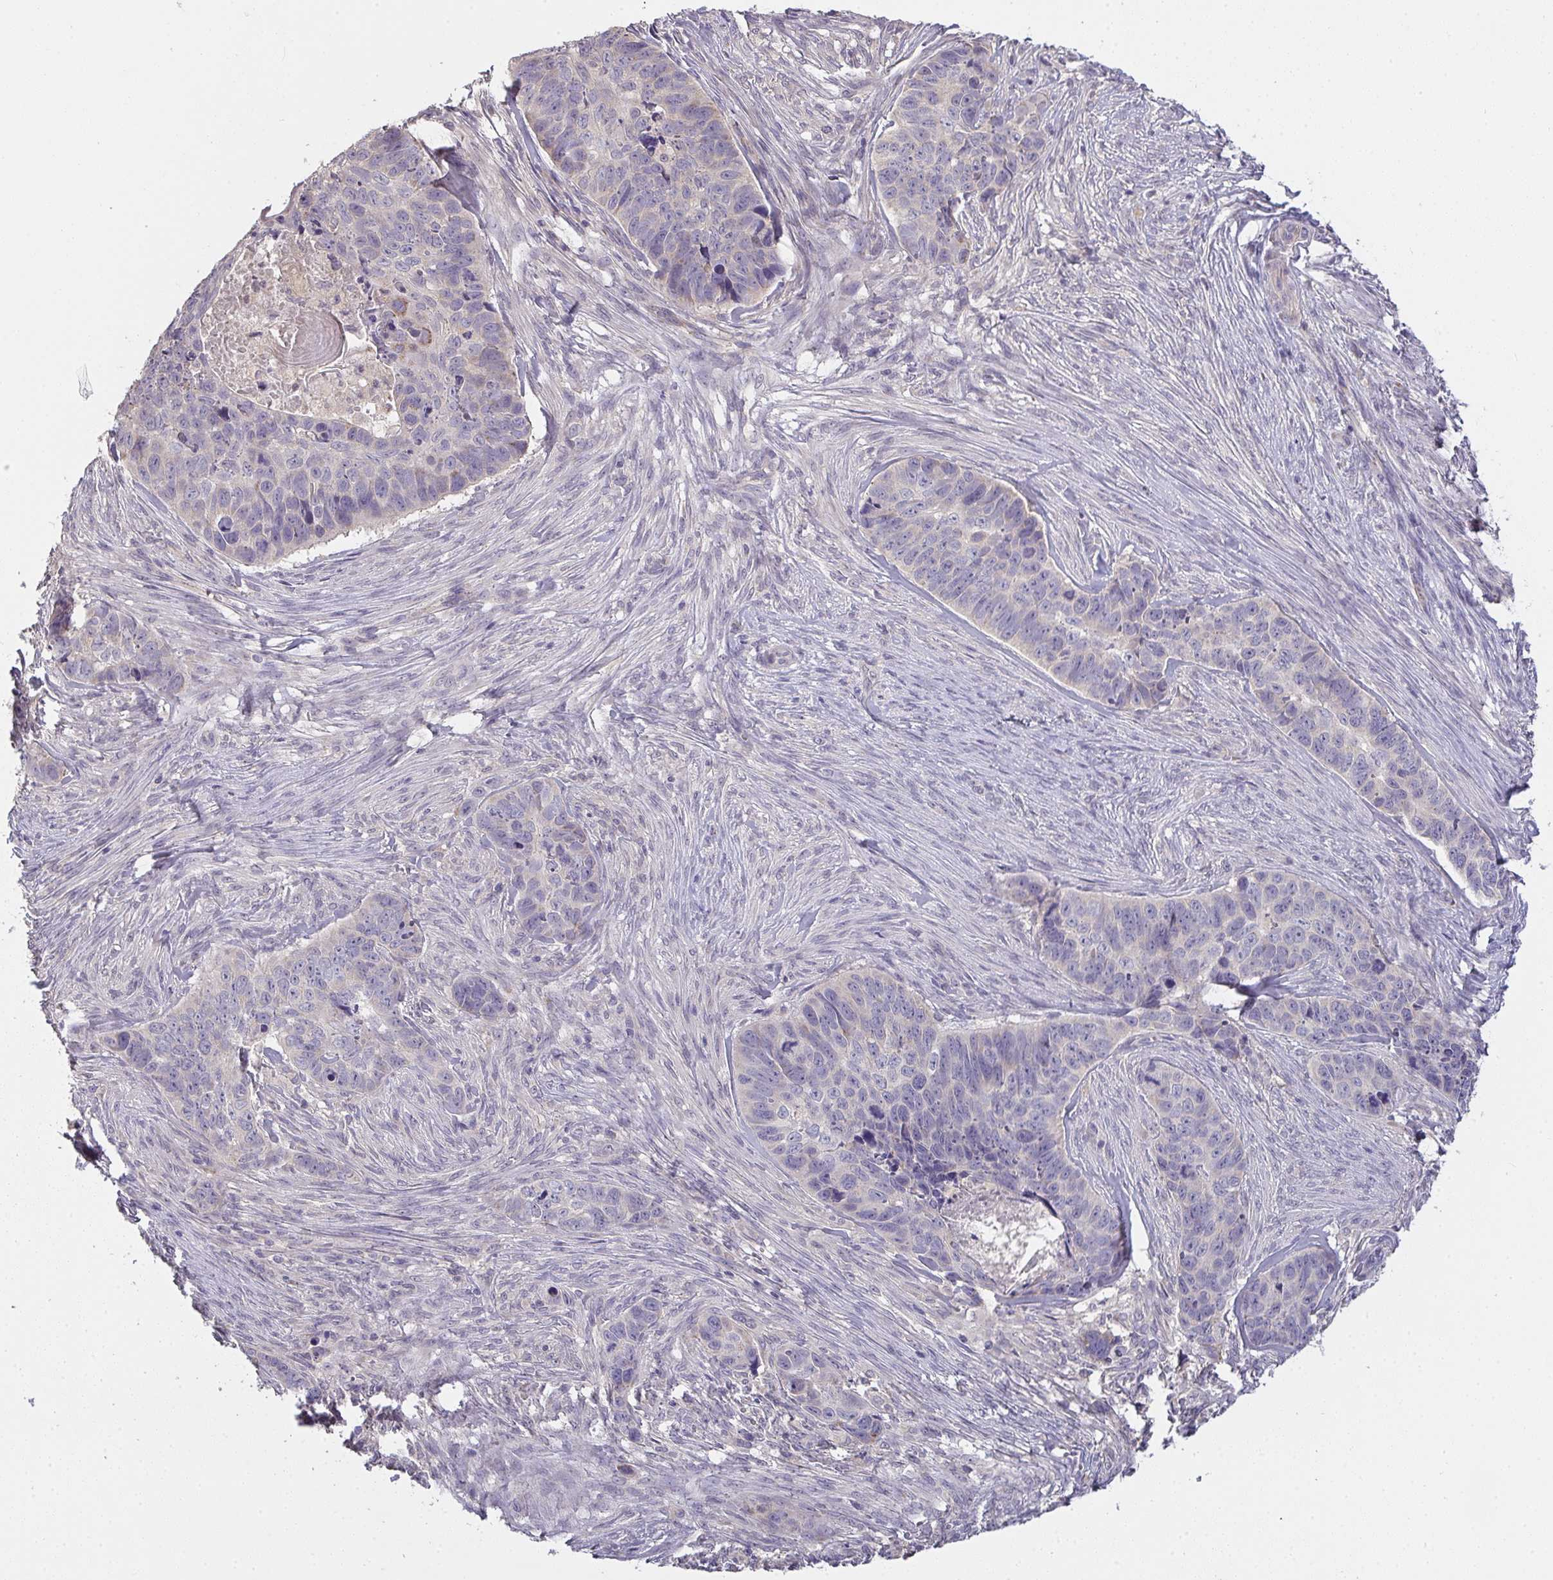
{"staining": {"intensity": "negative", "quantity": "none", "location": "none"}, "tissue": "skin cancer", "cell_type": "Tumor cells", "image_type": "cancer", "snomed": [{"axis": "morphology", "description": "Basal cell carcinoma"}, {"axis": "topography", "description": "Skin"}], "caption": "Photomicrograph shows no significant protein positivity in tumor cells of skin cancer (basal cell carcinoma).", "gene": "TMEM219", "patient": {"sex": "female", "age": 82}}